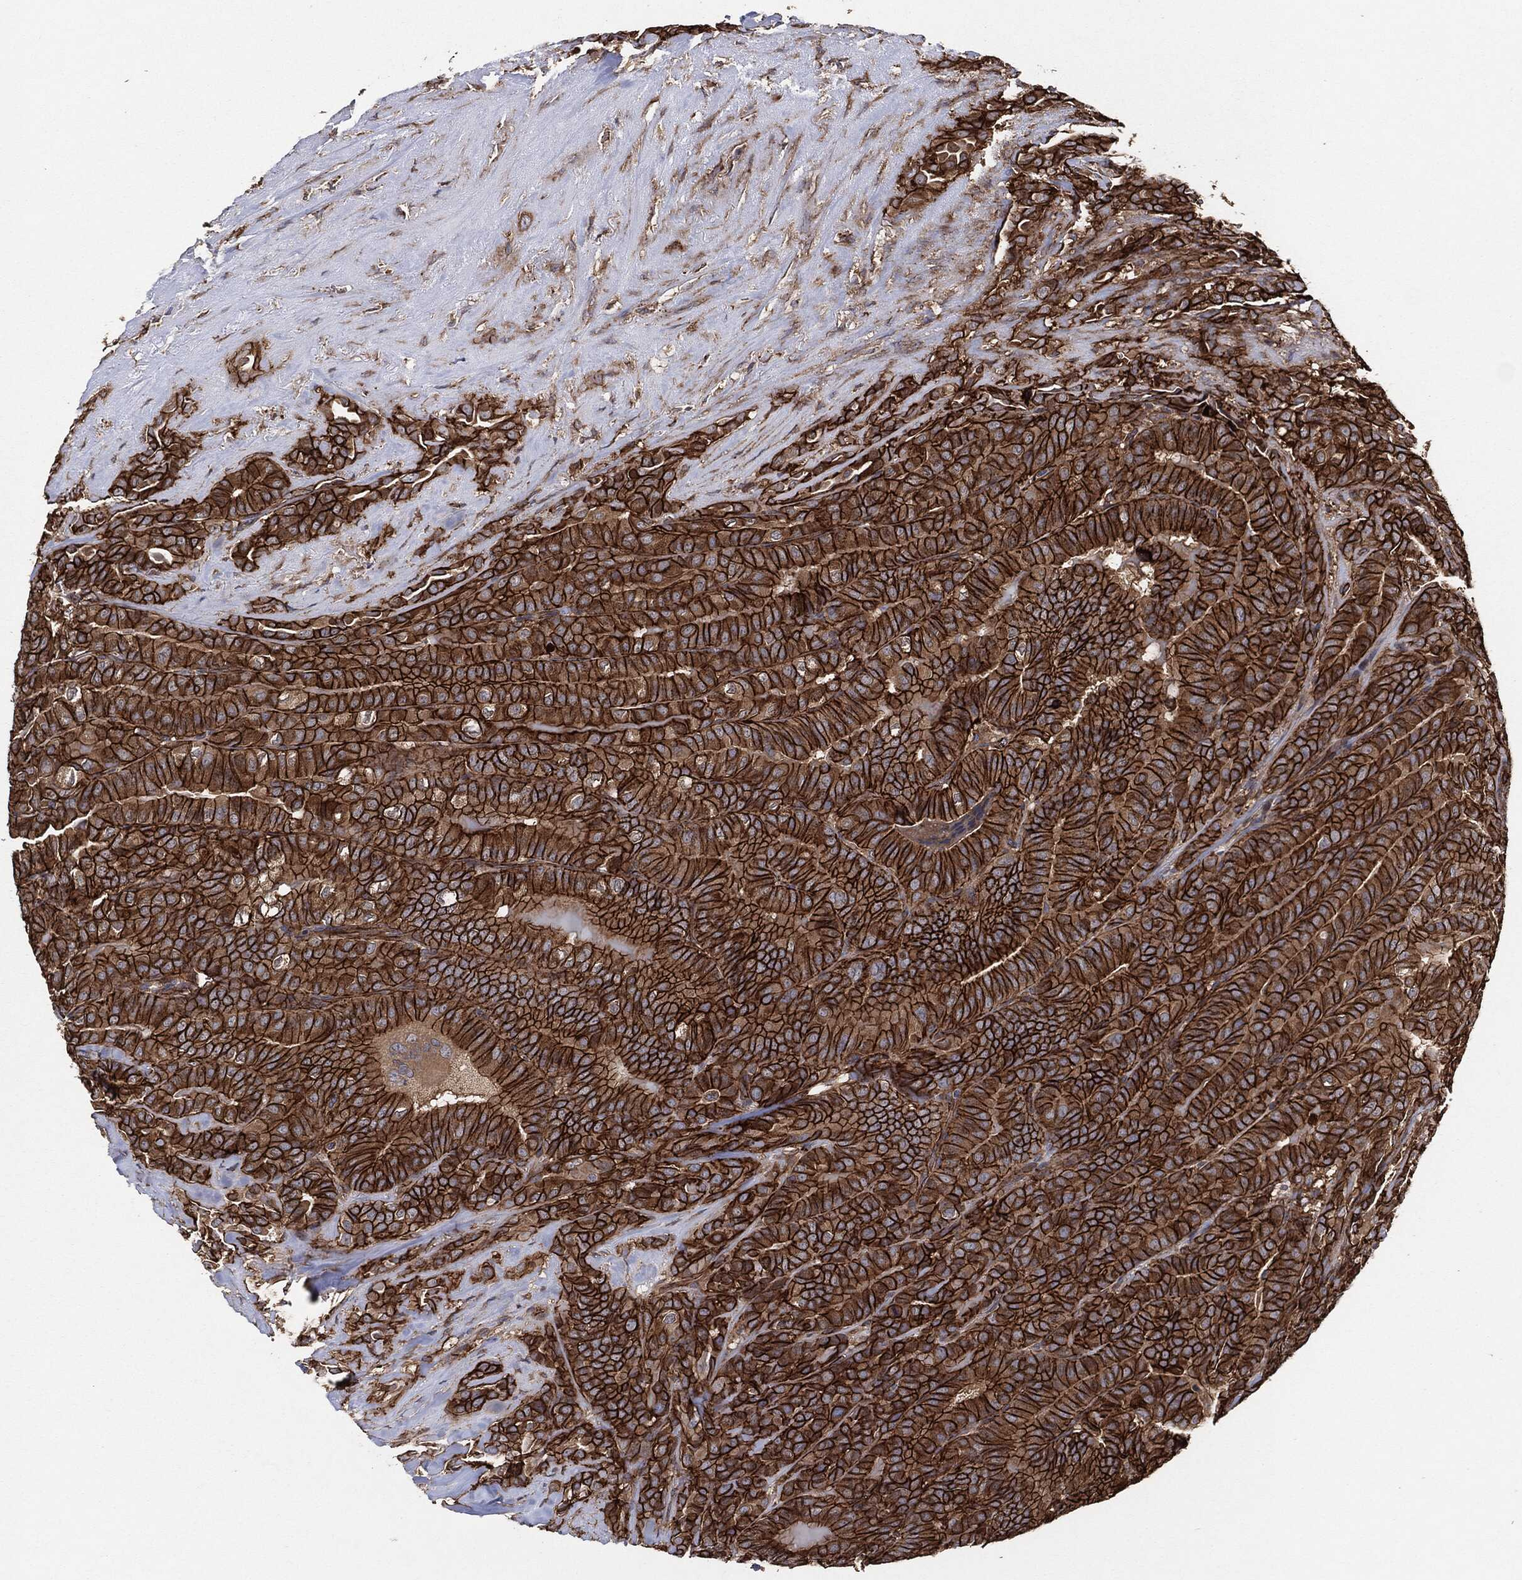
{"staining": {"intensity": "strong", "quantity": ">75%", "location": "cytoplasmic/membranous"}, "tissue": "thyroid cancer", "cell_type": "Tumor cells", "image_type": "cancer", "snomed": [{"axis": "morphology", "description": "Papillary adenocarcinoma, NOS"}, {"axis": "topography", "description": "Thyroid gland"}], "caption": "A brown stain labels strong cytoplasmic/membranous positivity of a protein in human thyroid cancer (papillary adenocarcinoma) tumor cells. (brown staining indicates protein expression, while blue staining denotes nuclei).", "gene": "CTNNA1", "patient": {"sex": "male", "age": 61}}